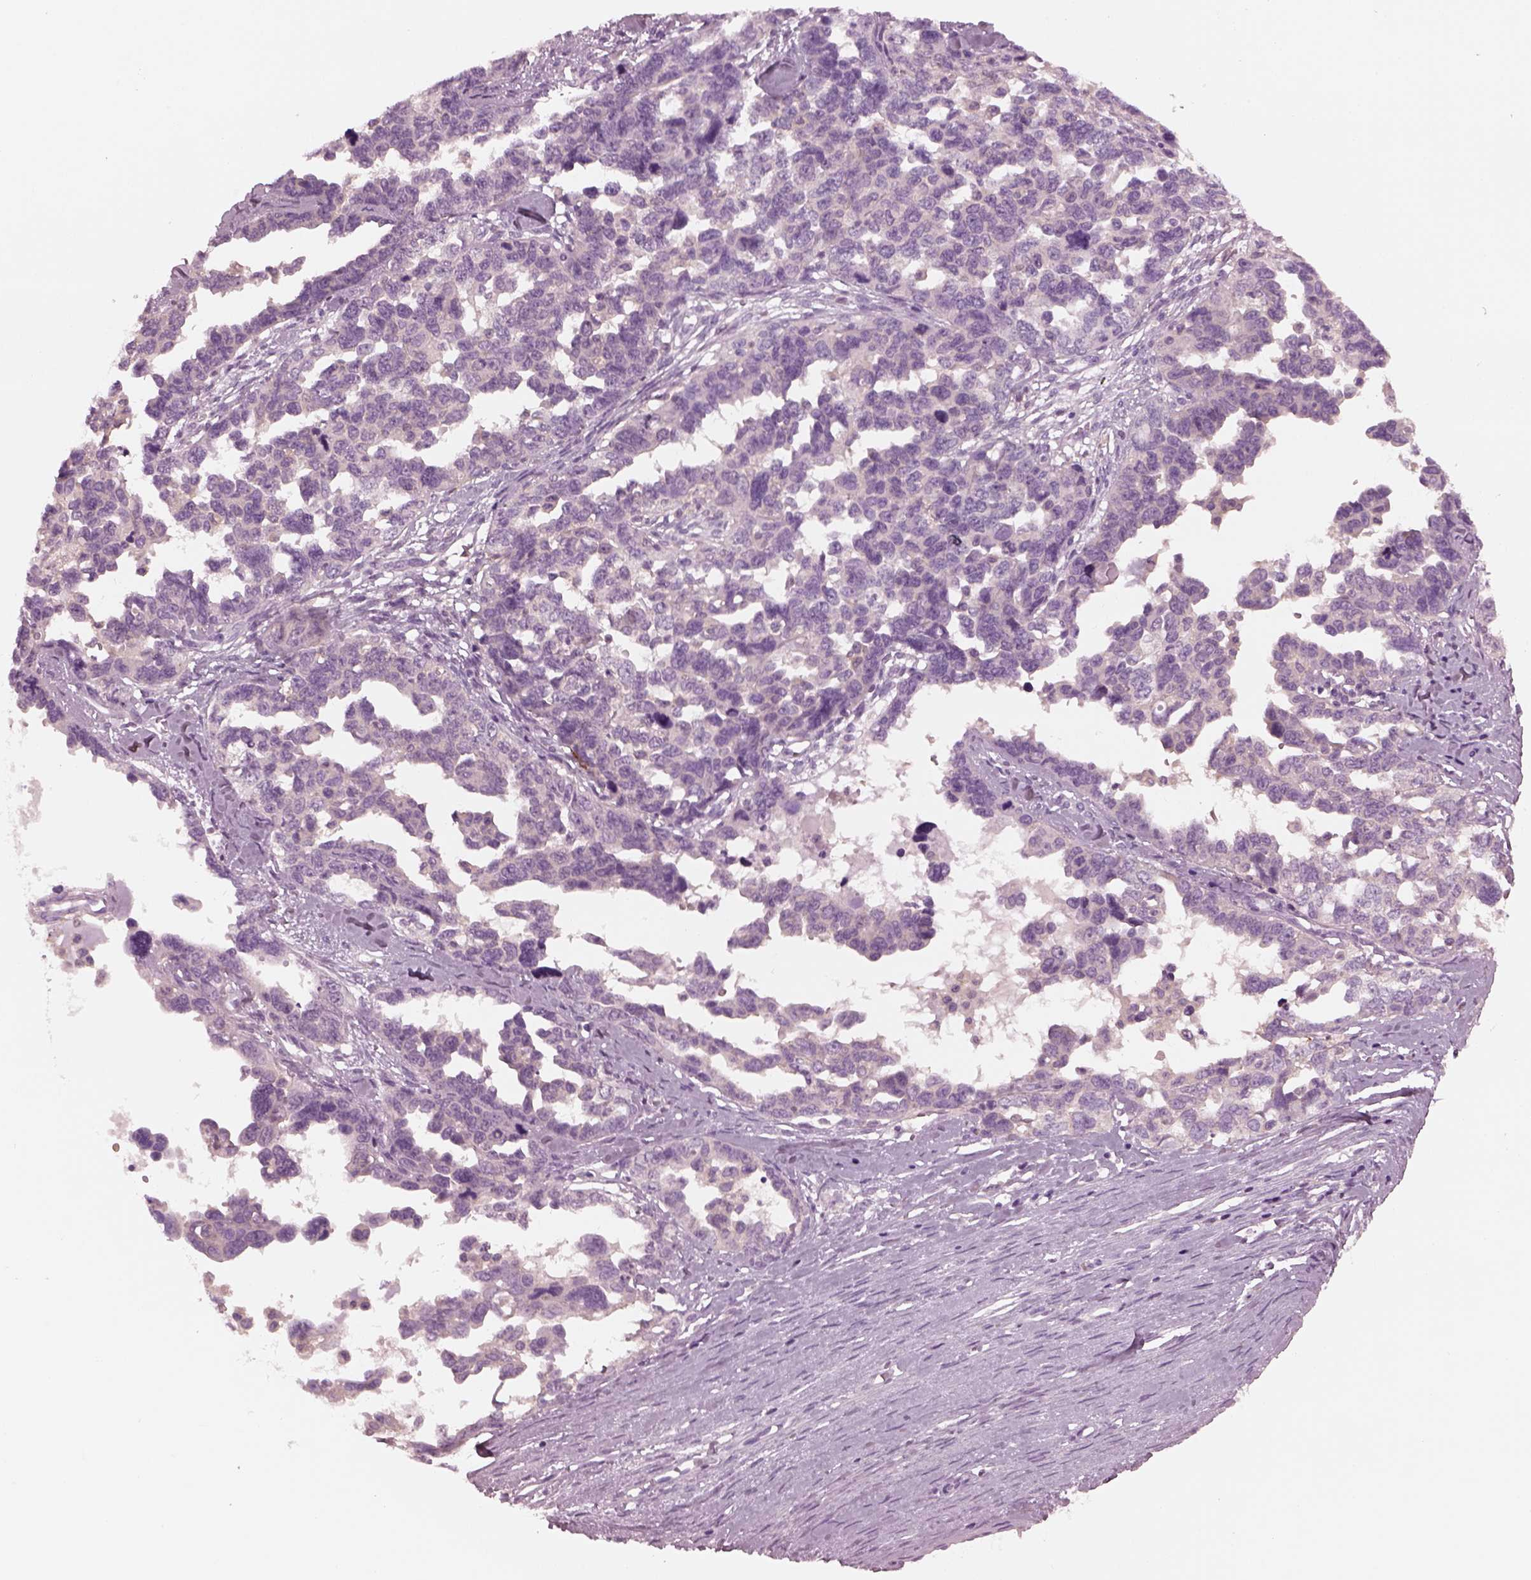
{"staining": {"intensity": "negative", "quantity": "none", "location": "none"}, "tissue": "ovarian cancer", "cell_type": "Tumor cells", "image_type": "cancer", "snomed": [{"axis": "morphology", "description": "Cystadenocarcinoma, serous, NOS"}, {"axis": "topography", "description": "Ovary"}], "caption": "DAB immunohistochemical staining of ovarian cancer shows no significant staining in tumor cells.", "gene": "SHTN1", "patient": {"sex": "female", "age": 69}}